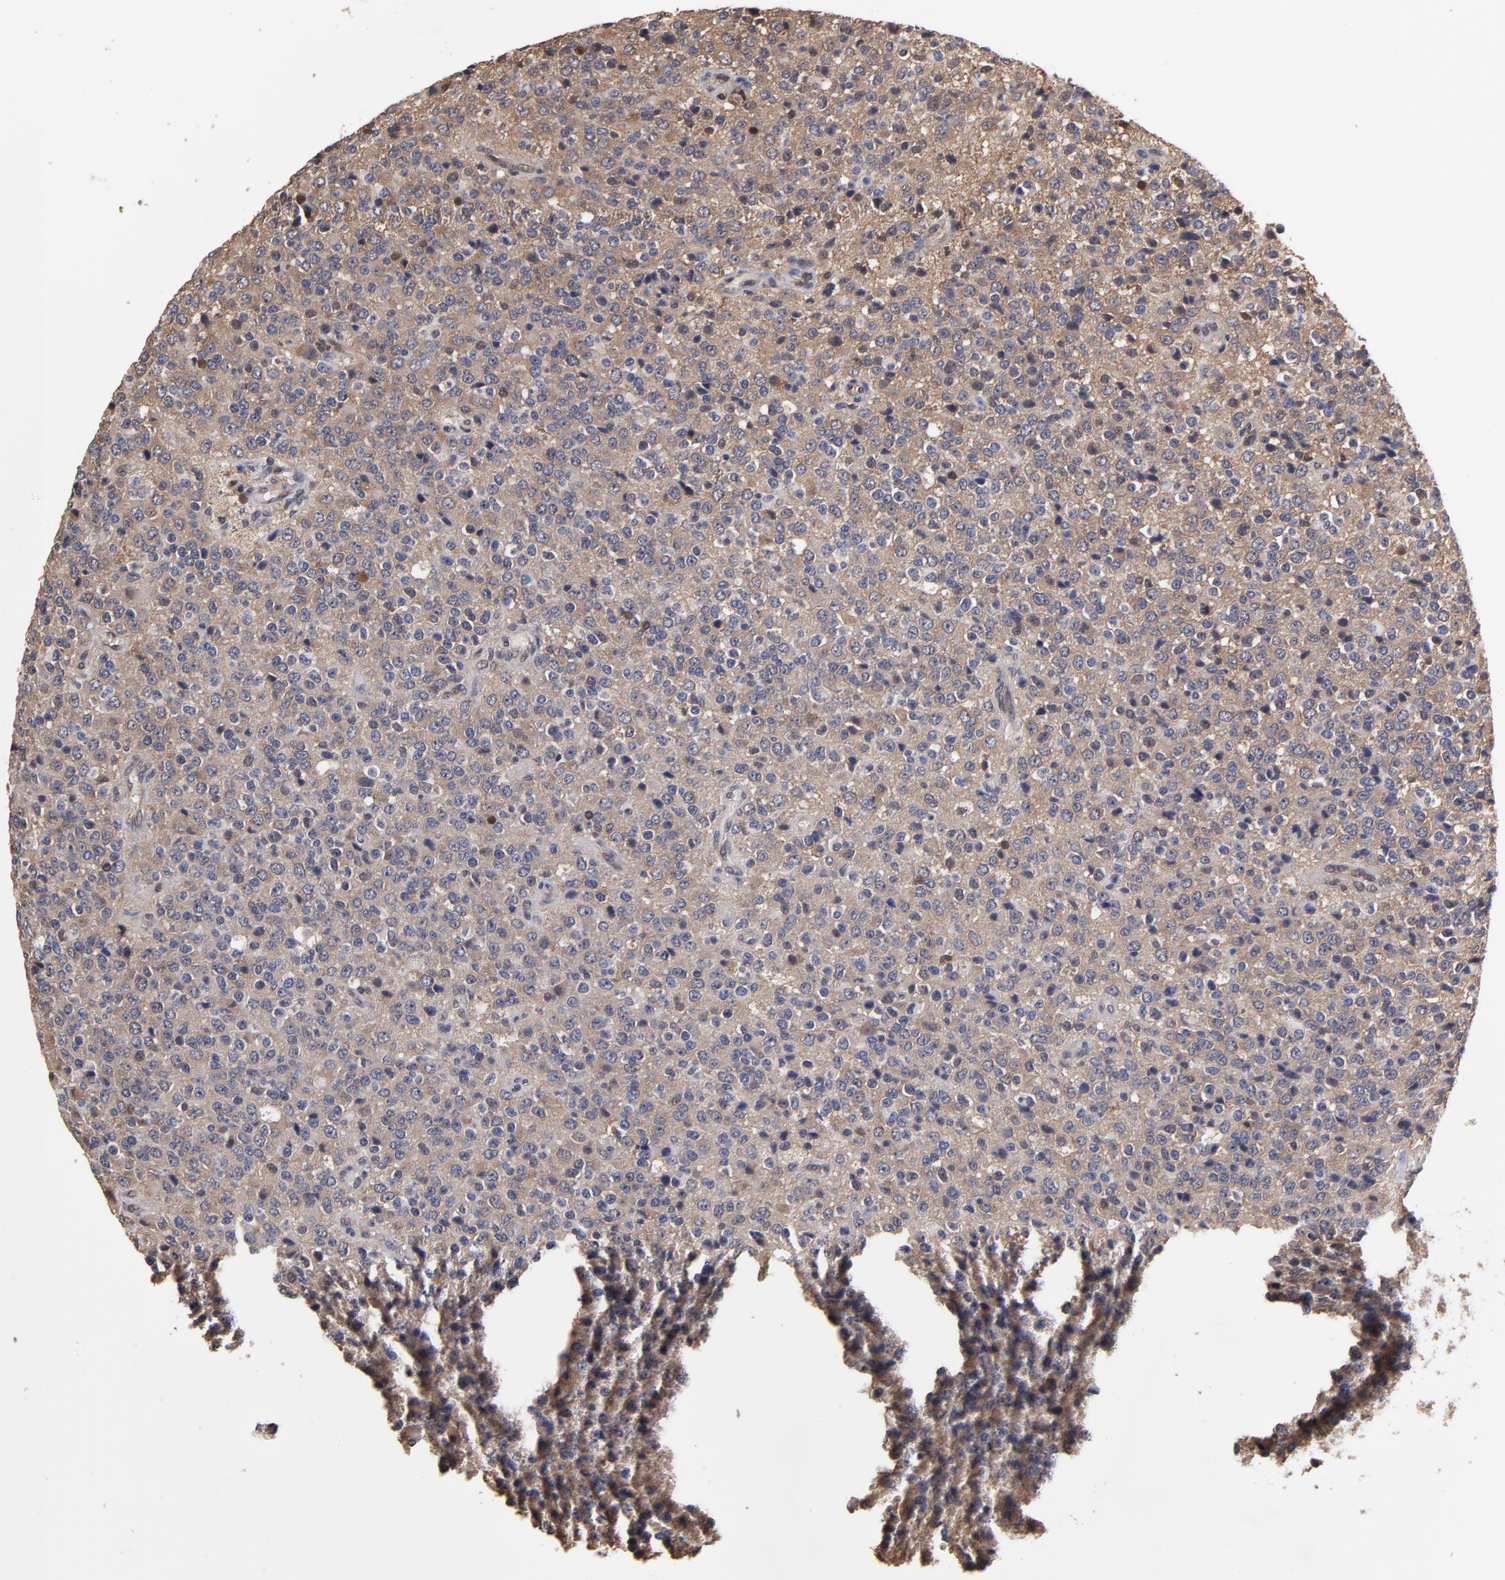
{"staining": {"intensity": "weak", "quantity": "25%-75%", "location": "cytoplasmic/membranous,nuclear"}, "tissue": "glioma", "cell_type": "Tumor cells", "image_type": "cancer", "snomed": [{"axis": "morphology", "description": "Glioma, malignant, High grade"}, {"axis": "topography", "description": "pancreas cauda"}], "caption": "Immunohistochemistry (IHC) micrograph of human malignant glioma (high-grade) stained for a protein (brown), which demonstrates low levels of weak cytoplasmic/membranous and nuclear staining in approximately 25%-75% of tumor cells.", "gene": "CCT2", "patient": {"sex": "male", "age": 60}}